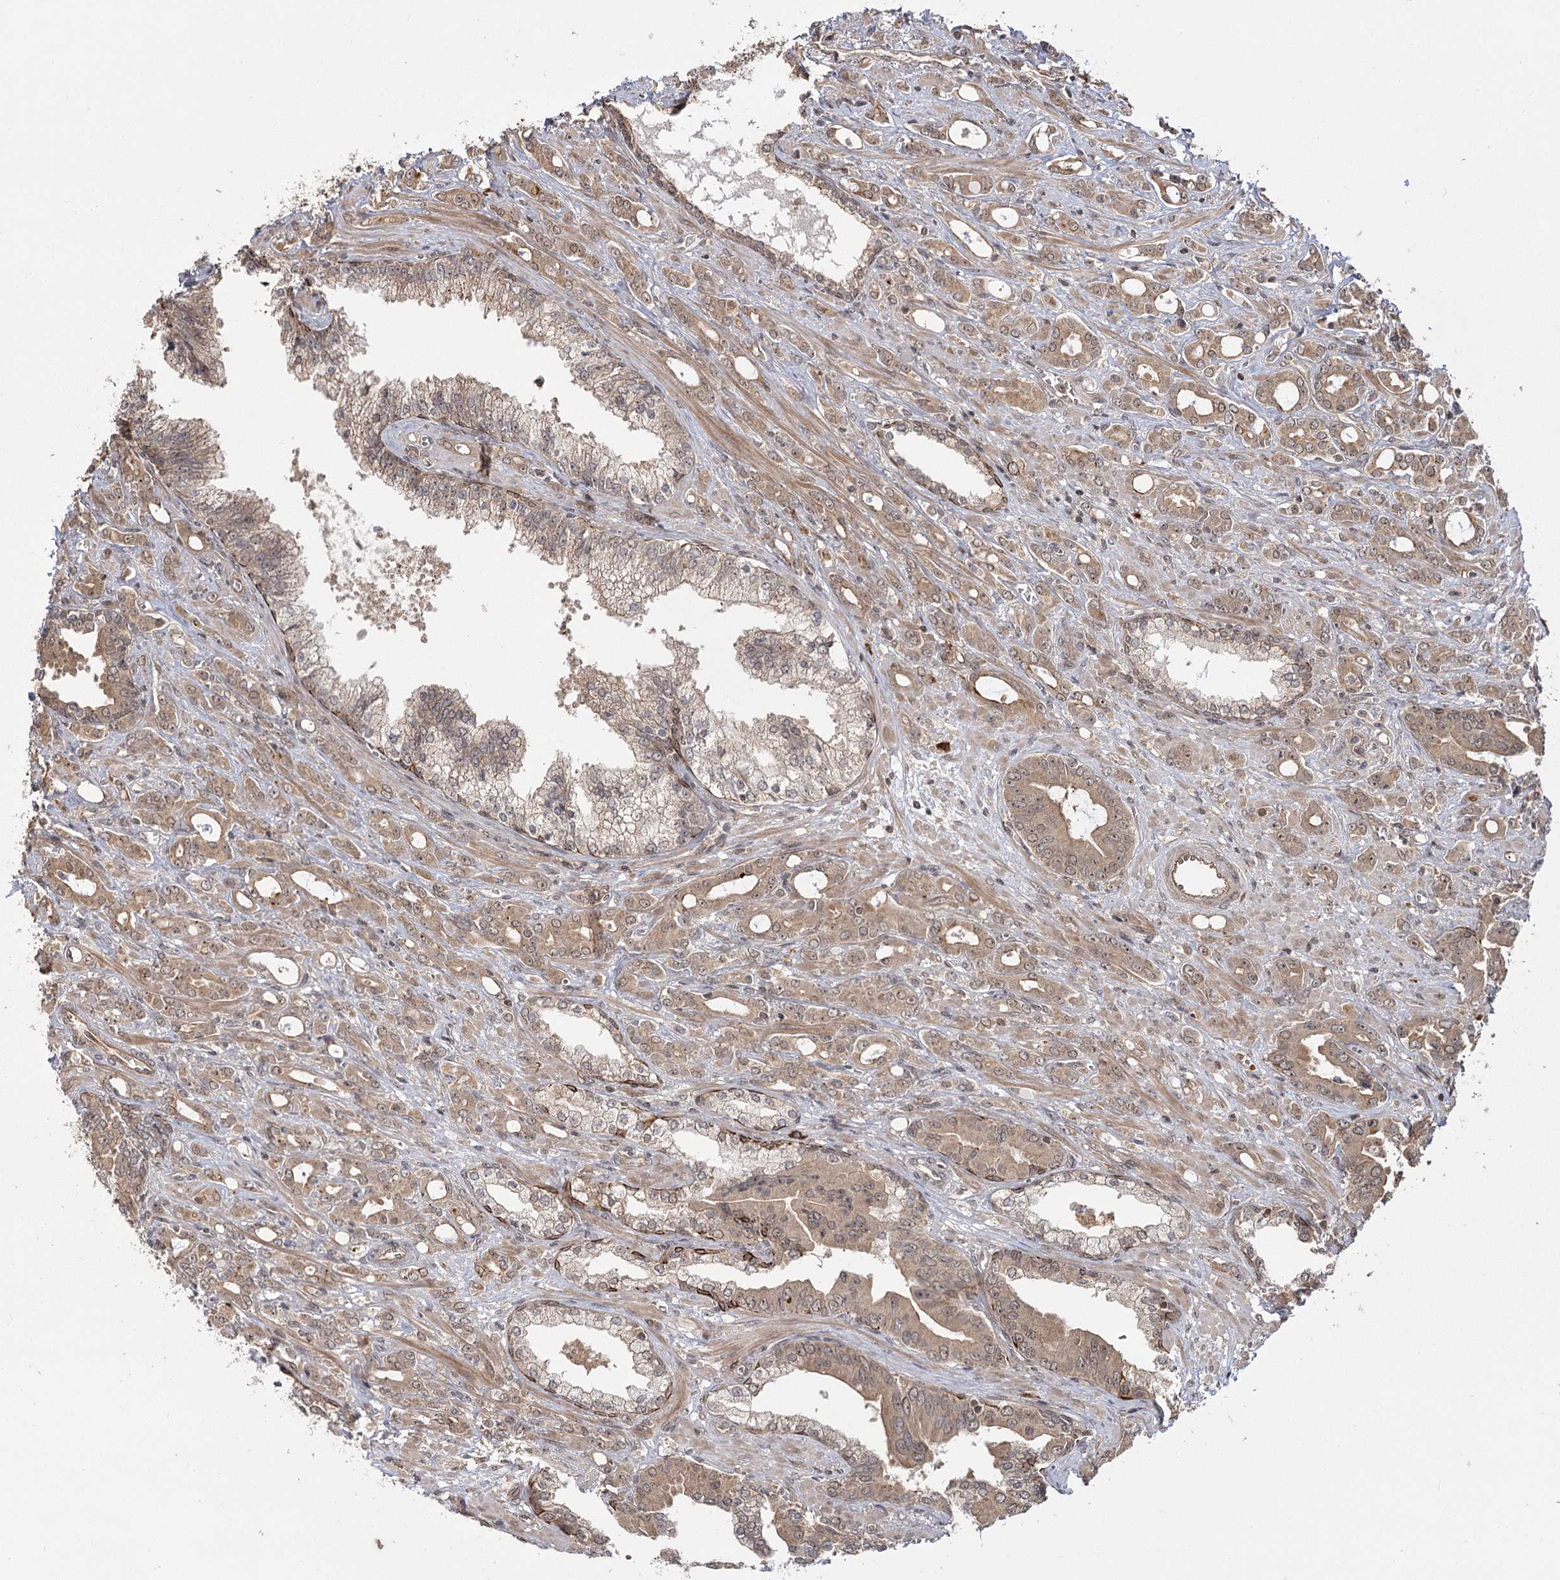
{"staining": {"intensity": "moderate", "quantity": ">75%", "location": "cytoplasmic/membranous"}, "tissue": "prostate cancer", "cell_type": "Tumor cells", "image_type": "cancer", "snomed": [{"axis": "morphology", "description": "Adenocarcinoma, High grade"}, {"axis": "topography", "description": "Prostate"}], "caption": "High-grade adenocarcinoma (prostate) stained for a protein (brown) displays moderate cytoplasmic/membranous positive staining in approximately >75% of tumor cells.", "gene": "R3HDM2", "patient": {"sex": "male", "age": 72}}